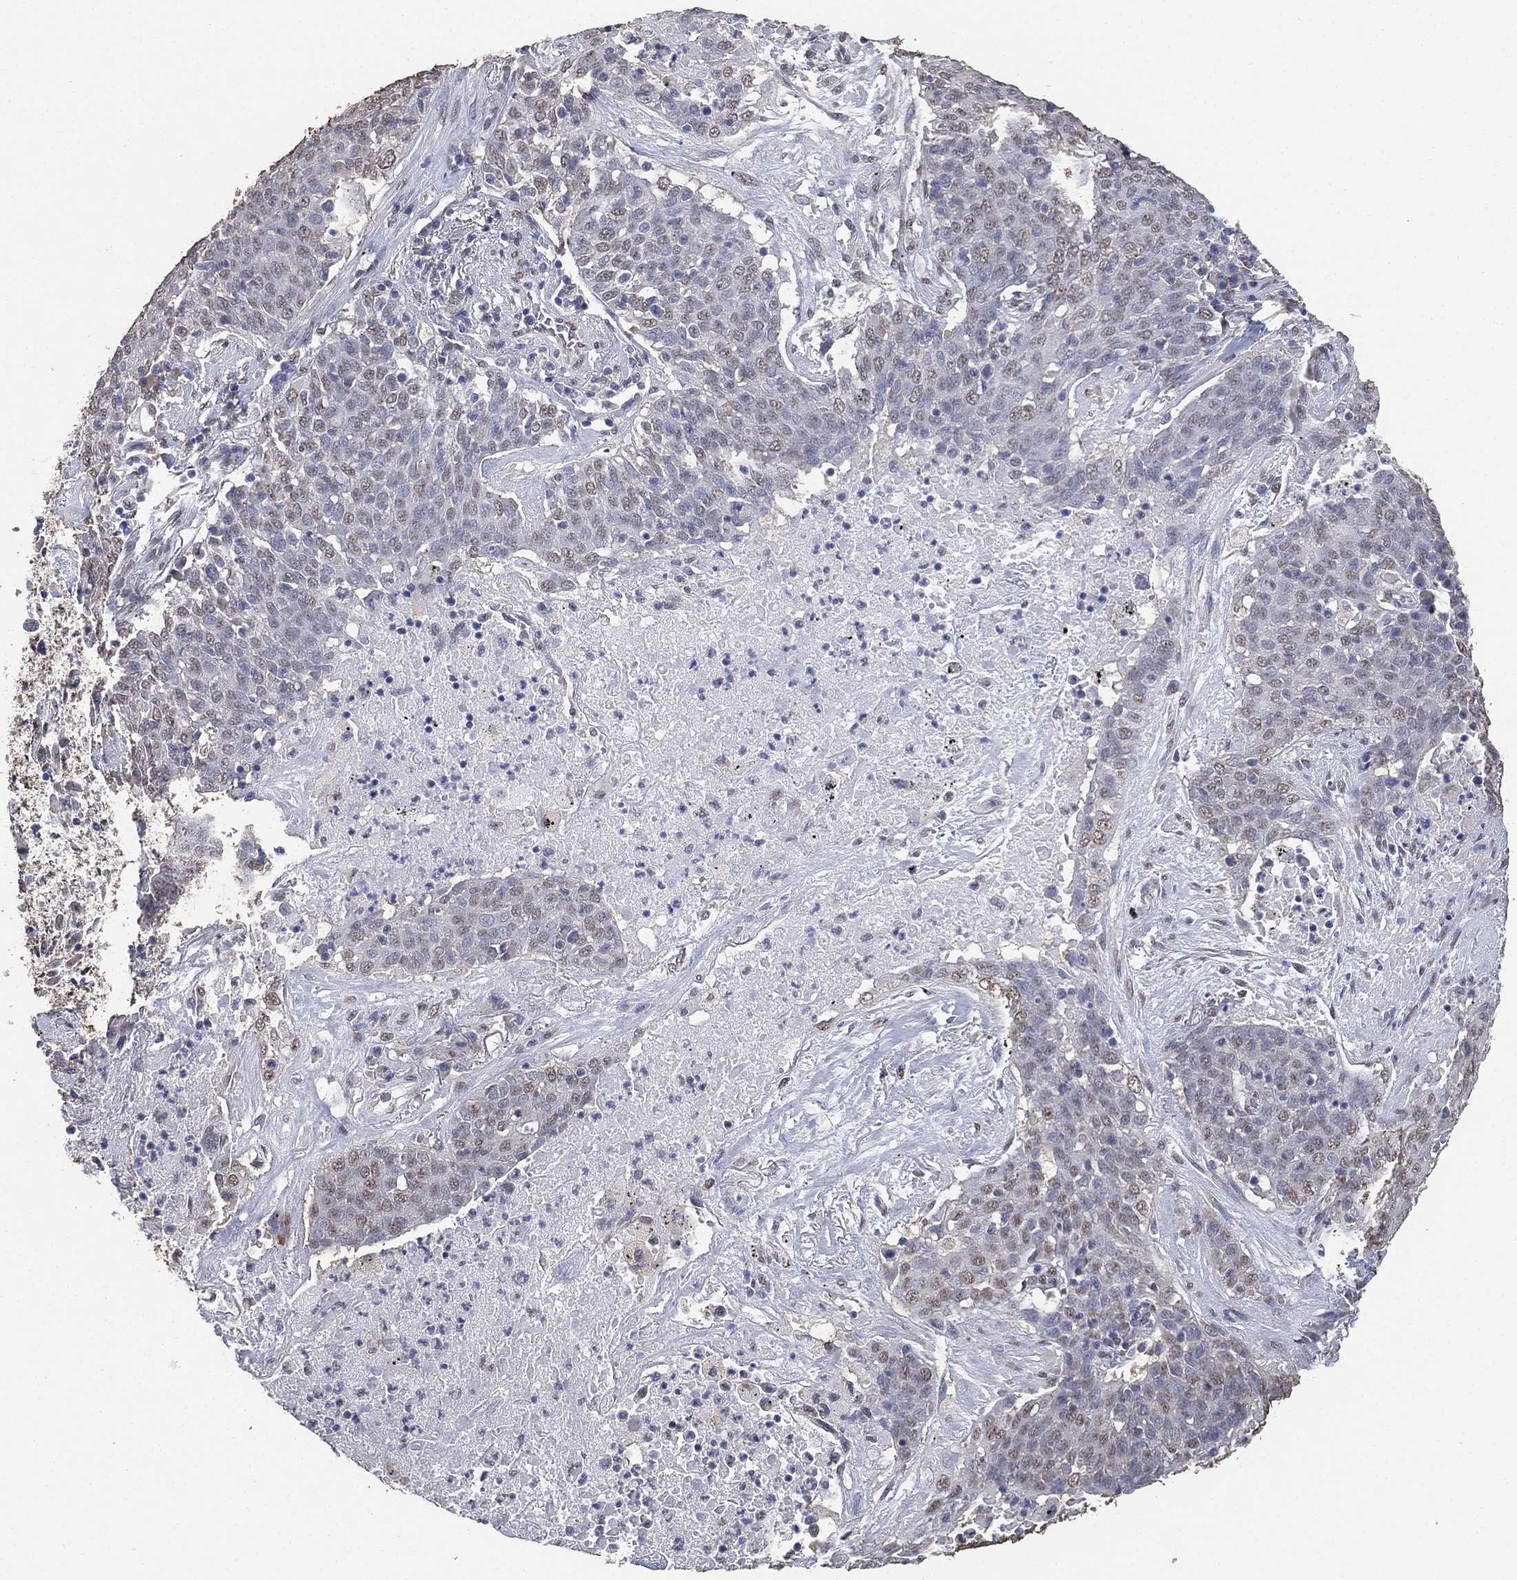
{"staining": {"intensity": "negative", "quantity": "none", "location": "none"}, "tissue": "lung cancer", "cell_type": "Tumor cells", "image_type": "cancer", "snomed": [{"axis": "morphology", "description": "Squamous cell carcinoma, NOS"}, {"axis": "topography", "description": "Lung"}], "caption": "Immunohistochemistry of human lung cancer exhibits no expression in tumor cells.", "gene": "ALDH7A1", "patient": {"sex": "male", "age": 82}}